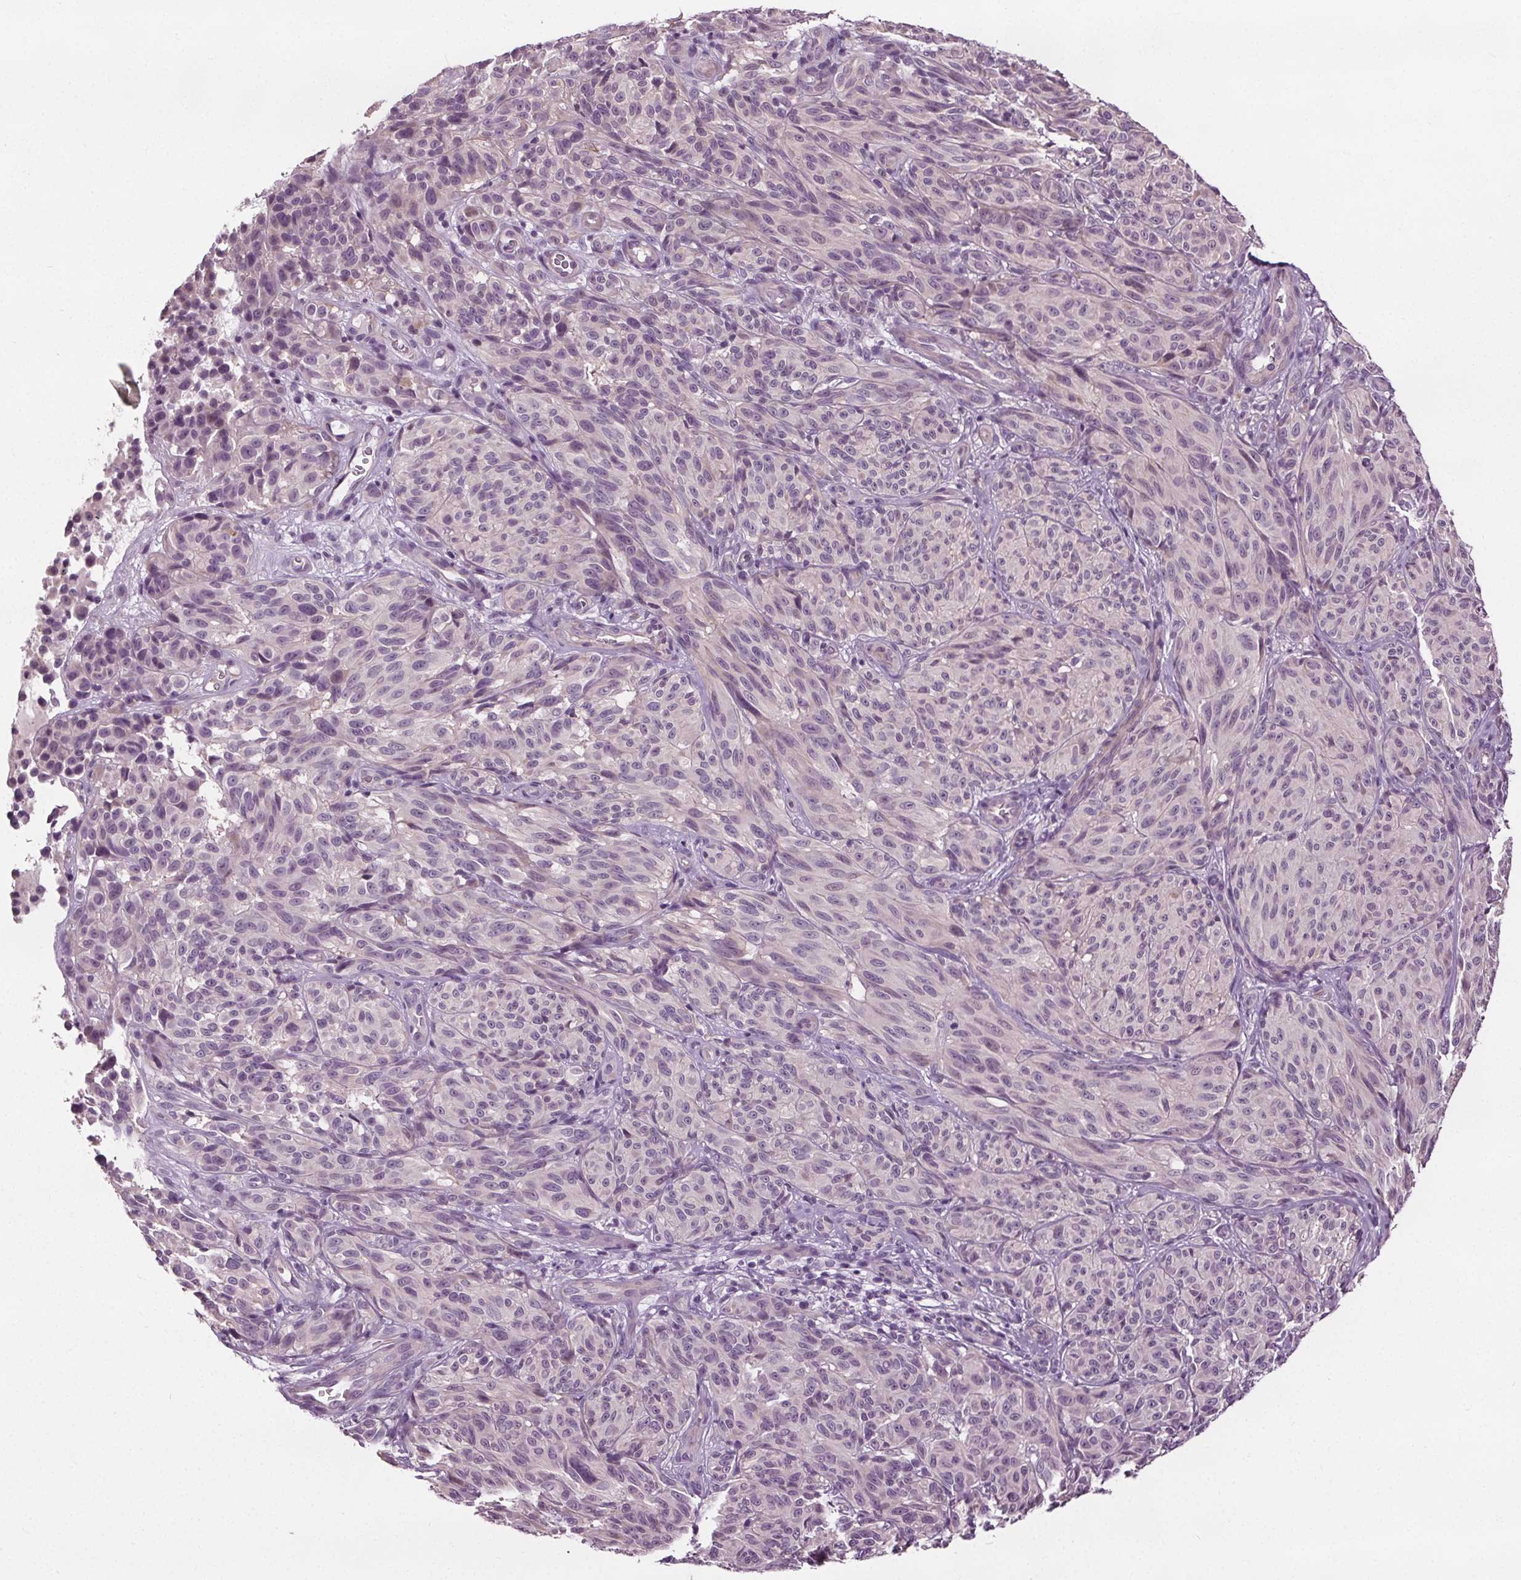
{"staining": {"intensity": "negative", "quantity": "none", "location": "none"}, "tissue": "melanoma", "cell_type": "Tumor cells", "image_type": "cancer", "snomed": [{"axis": "morphology", "description": "Malignant melanoma, NOS"}, {"axis": "topography", "description": "Skin"}], "caption": "Tumor cells are negative for brown protein staining in melanoma.", "gene": "RASA1", "patient": {"sex": "female", "age": 85}}